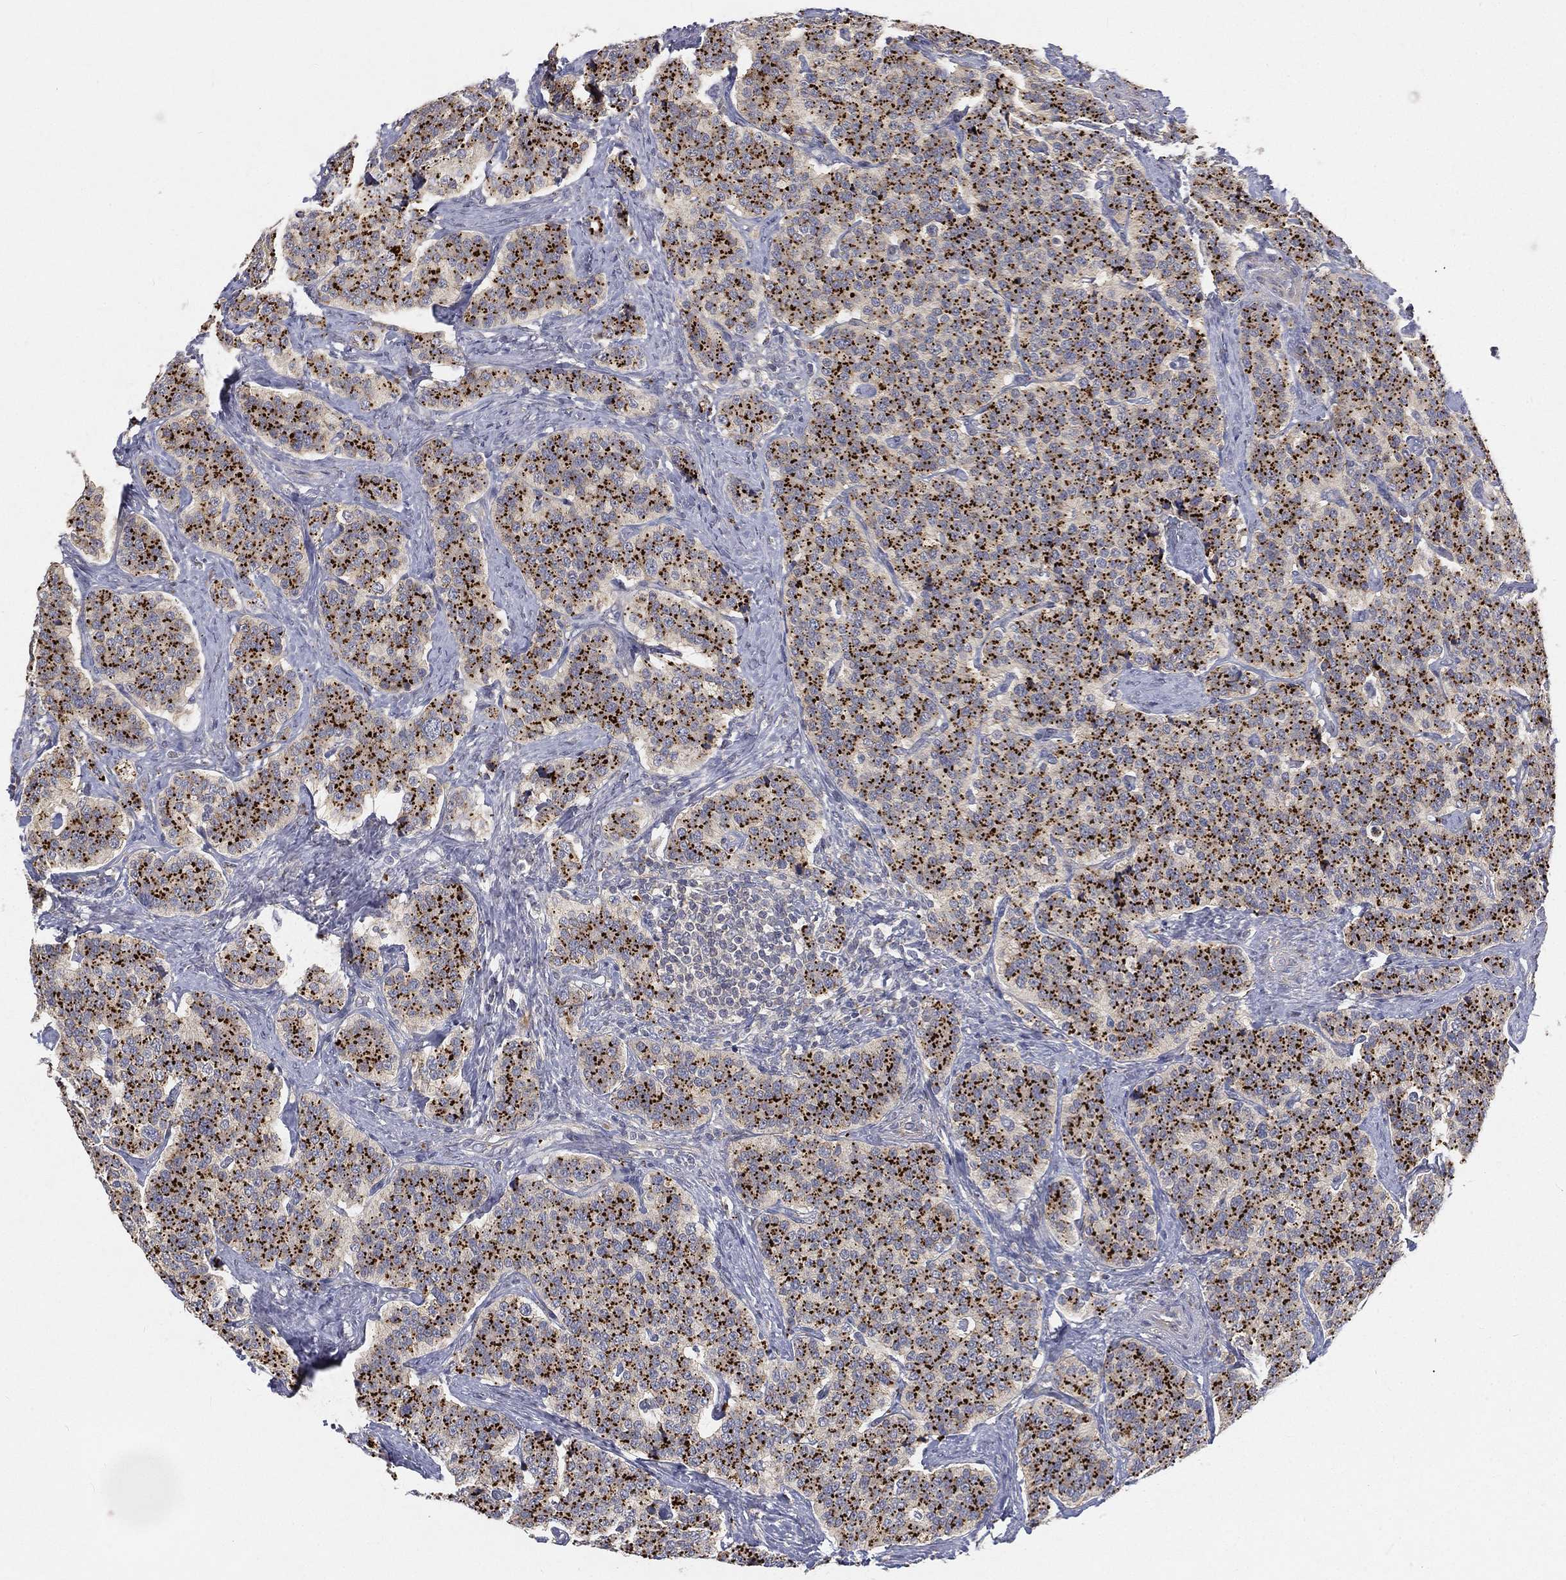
{"staining": {"intensity": "strong", "quantity": ">75%", "location": "cytoplasmic/membranous"}, "tissue": "carcinoid", "cell_type": "Tumor cells", "image_type": "cancer", "snomed": [{"axis": "morphology", "description": "Carcinoid, malignant, NOS"}, {"axis": "topography", "description": "Small intestine"}], "caption": "Immunohistochemistry histopathology image of neoplastic tissue: carcinoid stained using immunohistochemistry shows high levels of strong protein expression localized specifically in the cytoplasmic/membranous of tumor cells, appearing as a cytoplasmic/membranous brown color.", "gene": "CTSL", "patient": {"sex": "female", "age": 58}}